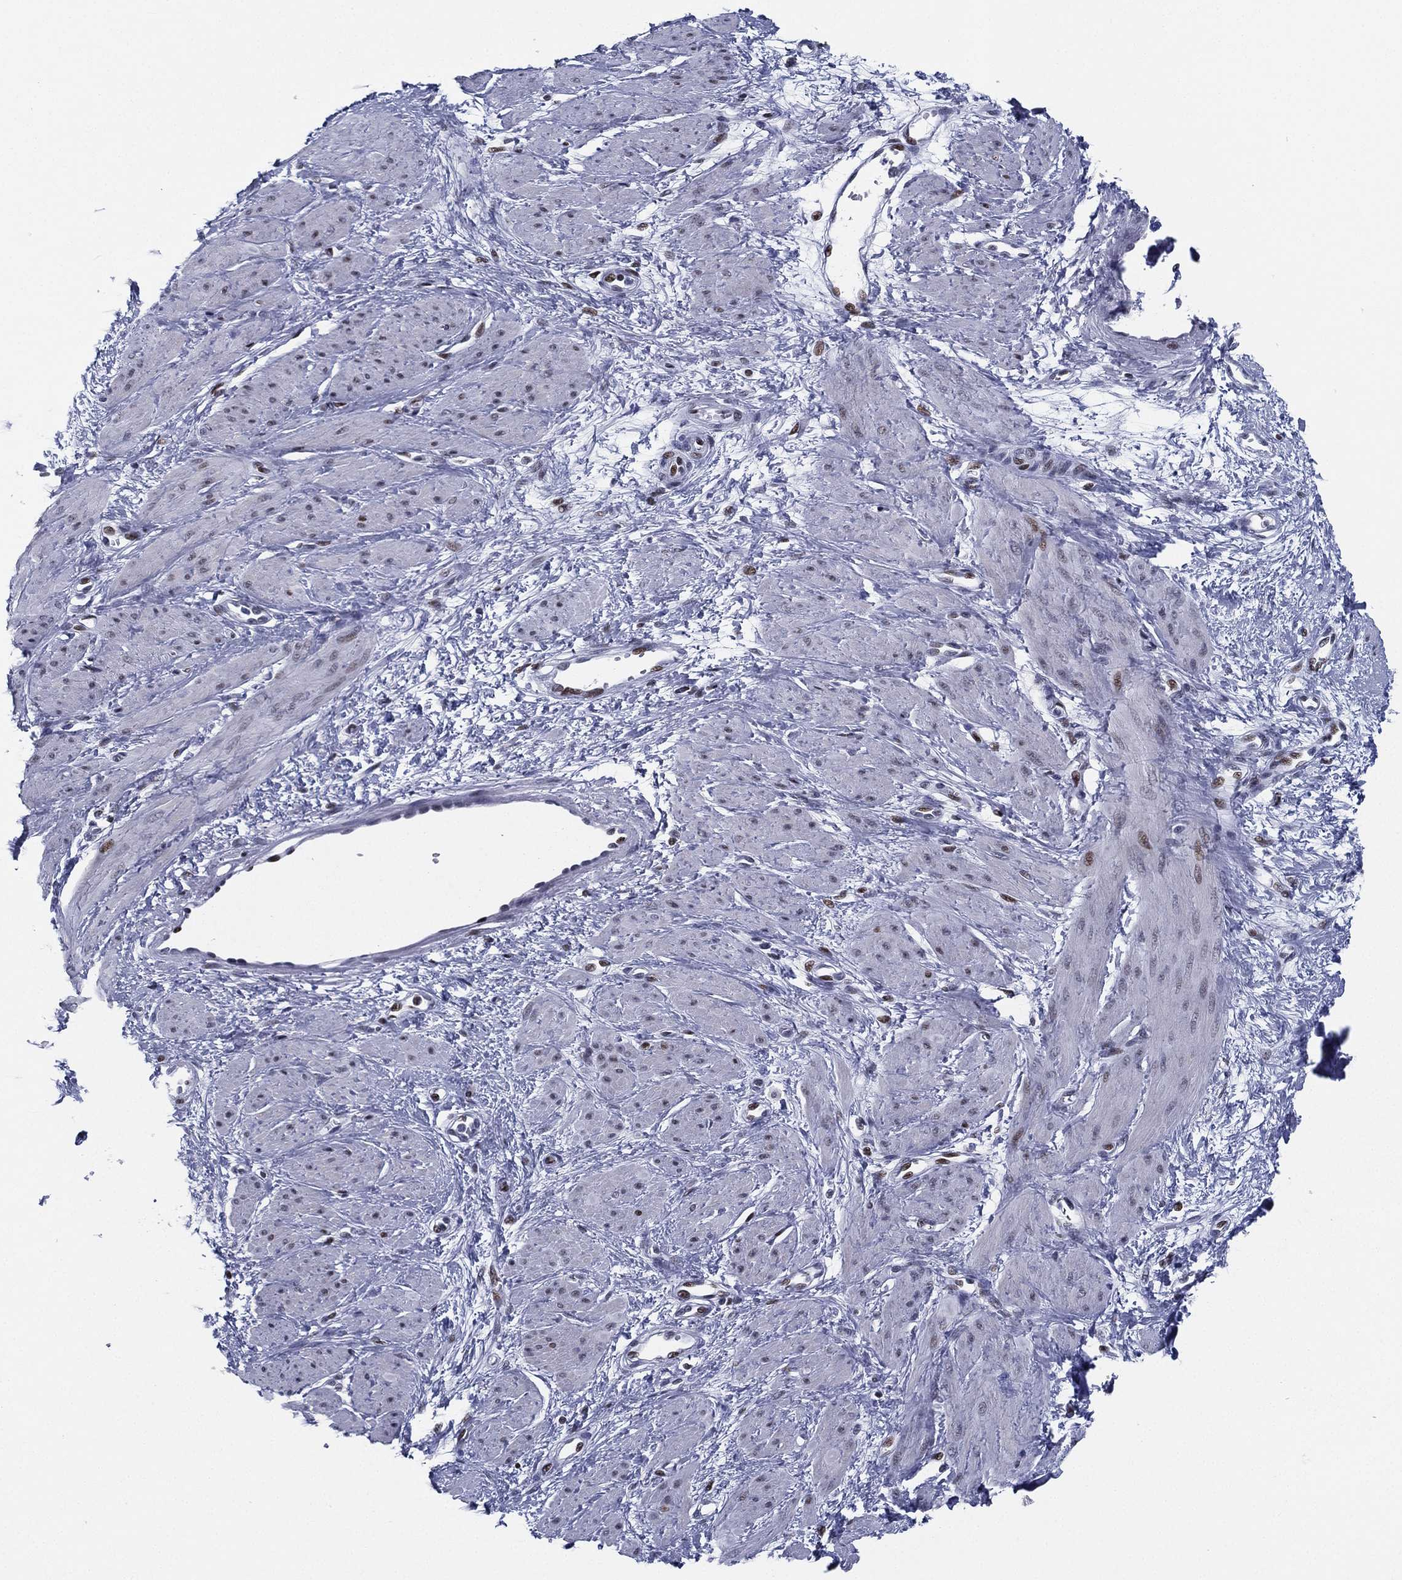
{"staining": {"intensity": "moderate", "quantity": ">75%", "location": "nuclear"}, "tissue": "smooth muscle", "cell_type": "Smooth muscle cells", "image_type": "normal", "snomed": [{"axis": "morphology", "description": "Normal tissue, NOS"}, {"axis": "topography", "description": "Smooth muscle"}, {"axis": "topography", "description": "Uterus"}], "caption": "Immunohistochemical staining of normal human smooth muscle shows moderate nuclear protein positivity in about >75% of smooth muscle cells.", "gene": "CYB561D2", "patient": {"sex": "female", "age": 39}}